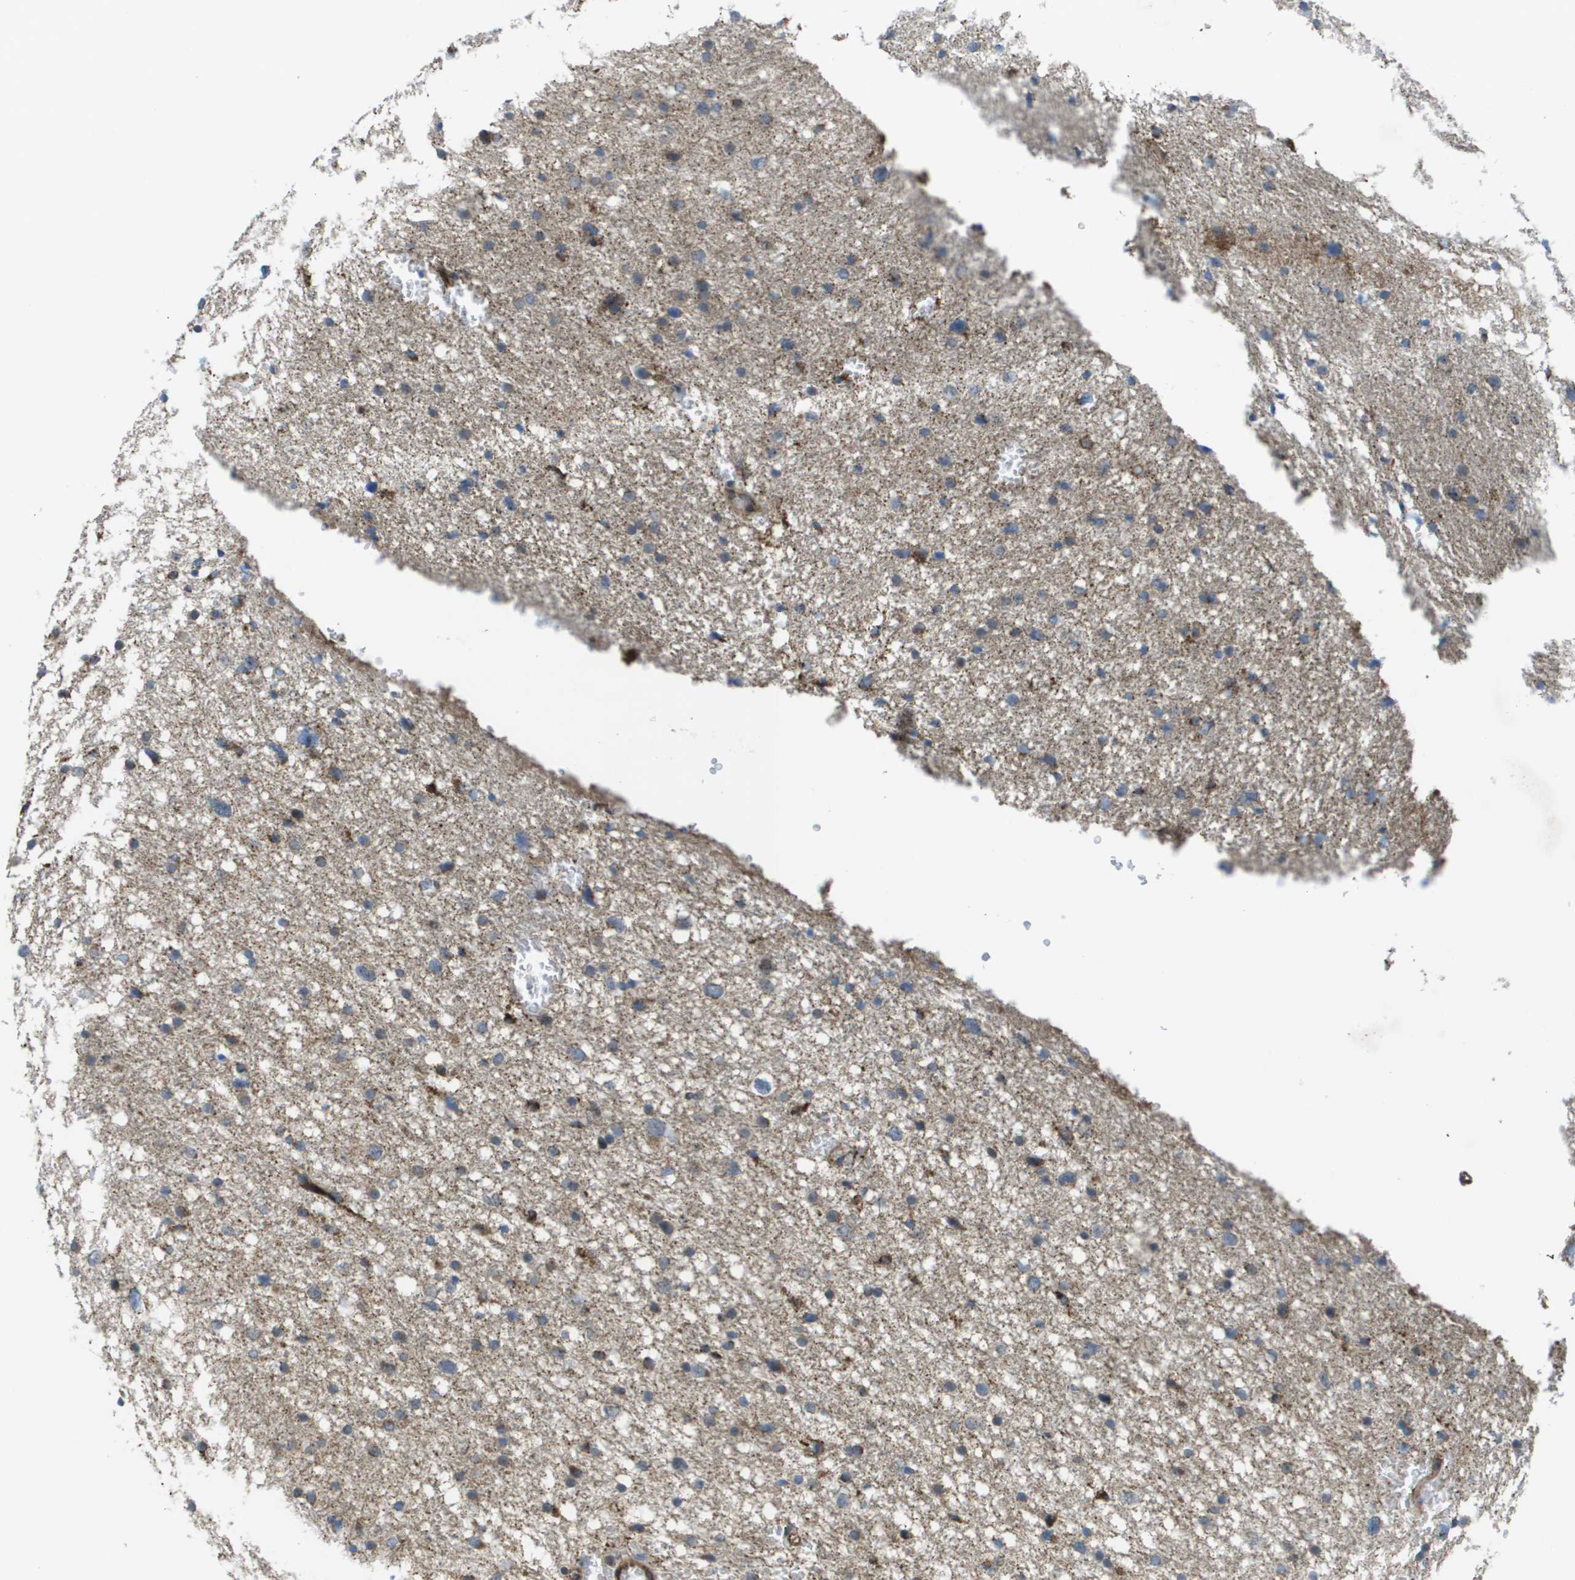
{"staining": {"intensity": "negative", "quantity": "none", "location": "none"}, "tissue": "glioma", "cell_type": "Tumor cells", "image_type": "cancer", "snomed": [{"axis": "morphology", "description": "Glioma, malignant, Low grade"}, {"axis": "topography", "description": "Brain"}], "caption": "IHC image of neoplastic tissue: human malignant glioma (low-grade) stained with DAB reveals no significant protein expression in tumor cells. The staining was performed using DAB (3,3'-diaminobenzidine) to visualize the protein expression in brown, while the nuclei were stained in blue with hematoxylin (Magnification: 20x).", "gene": "CLCN2", "patient": {"sex": "female", "age": 37}}